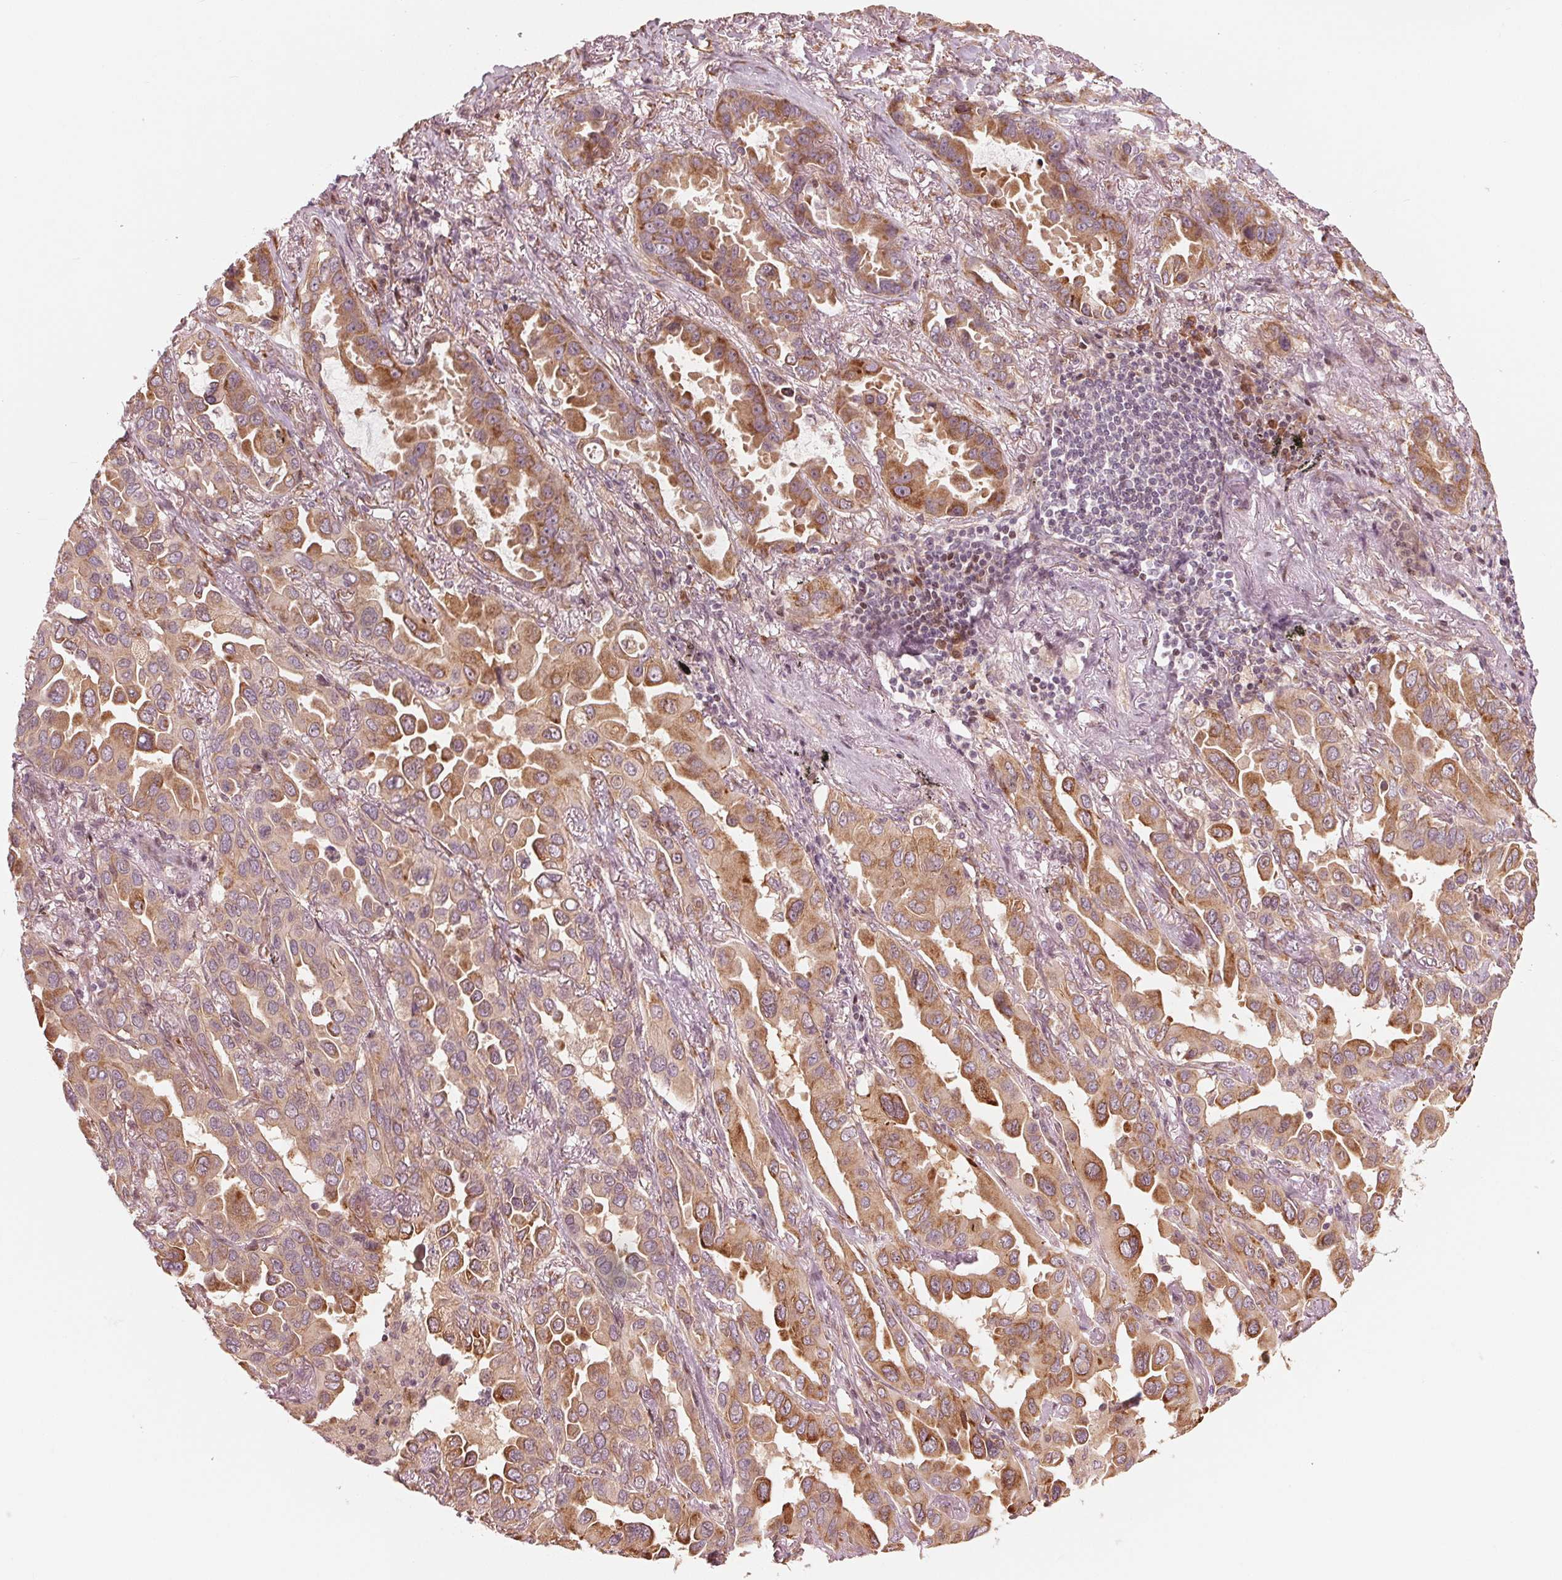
{"staining": {"intensity": "moderate", "quantity": ">75%", "location": "cytoplasmic/membranous"}, "tissue": "lung cancer", "cell_type": "Tumor cells", "image_type": "cancer", "snomed": [{"axis": "morphology", "description": "Adenocarcinoma, NOS"}, {"axis": "topography", "description": "Lung"}], "caption": "Human lung cancer stained with a brown dye demonstrates moderate cytoplasmic/membranous positive expression in approximately >75% of tumor cells.", "gene": "CMIP", "patient": {"sex": "male", "age": 64}}